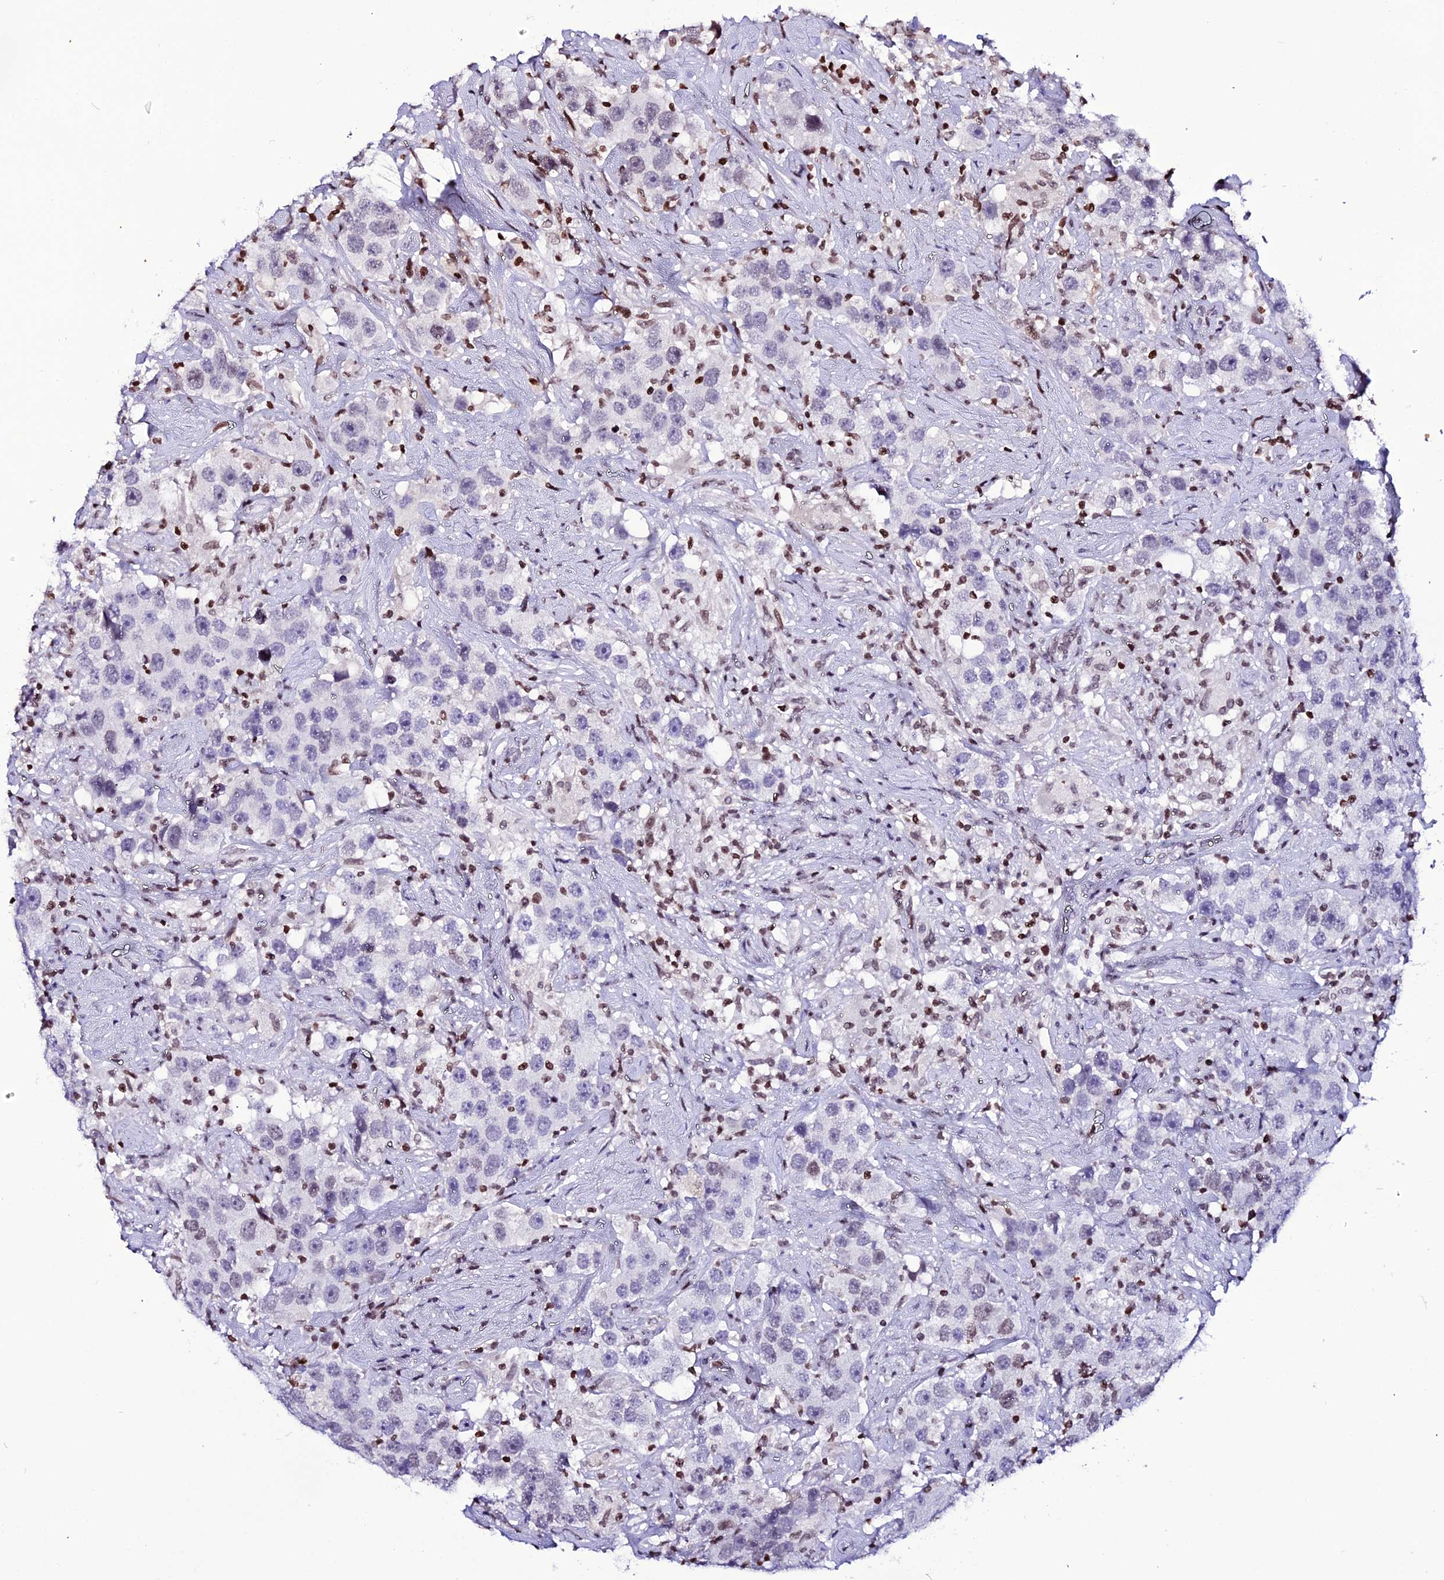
{"staining": {"intensity": "moderate", "quantity": "<25%", "location": "nuclear"}, "tissue": "testis cancer", "cell_type": "Tumor cells", "image_type": "cancer", "snomed": [{"axis": "morphology", "description": "Seminoma, NOS"}, {"axis": "topography", "description": "Testis"}], "caption": "This image shows testis cancer (seminoma) stained with immunohistochemistry (IHC) to label a protein in brown. The nuclear of tumor cells show moderate positivity for the protein. Nuclei are counter-stained blue.", "gene": "MACROH2A2", "patient": {"sex": "male", "age": 49}}